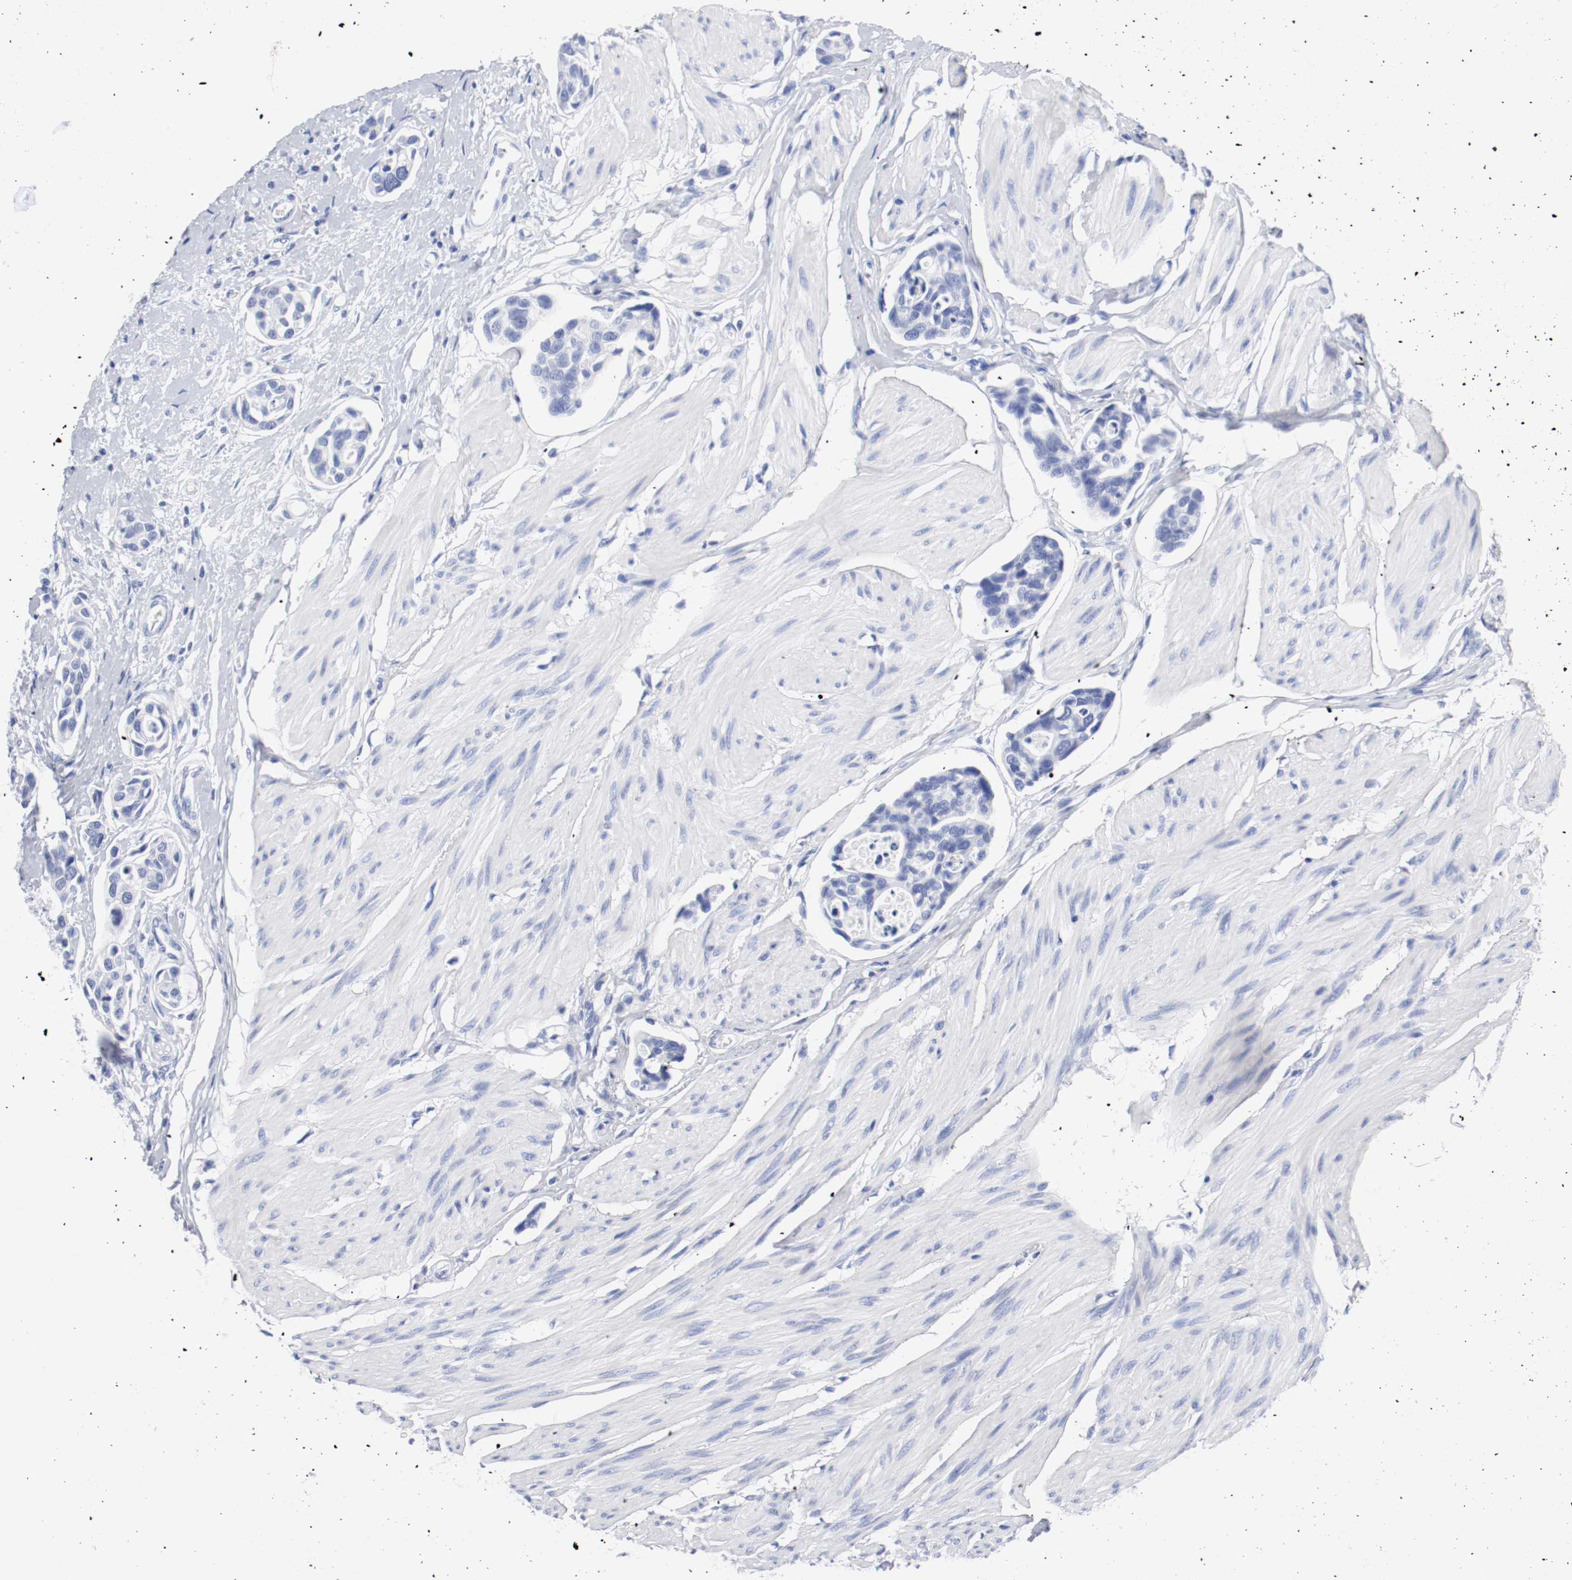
{"staining": {"intensity": "negative", "quantity": "none", "location": "none"}, "tissue": "urothelial cancer", "cell_type": "Tumor cells", "image_type": "cancer", "snomed": [{"axis": "morphology", "description": "Urothelial carcinoma, High grade"}, {"axis": "topography", "description": "Urinary bladder"}], "caption": "Immunohistochemistry (IHC) histopathology image of urothelial cancer stained for a protein (brown), which reveals no staining in tumor cells. Brightfield microscopy of immunohistochemistry (IHC) stained with DAB (brown) and hematoxylin (blue), captured at high magnification.", "gene": "GAD1", "patient": {"sex": "male", "age": 78}}